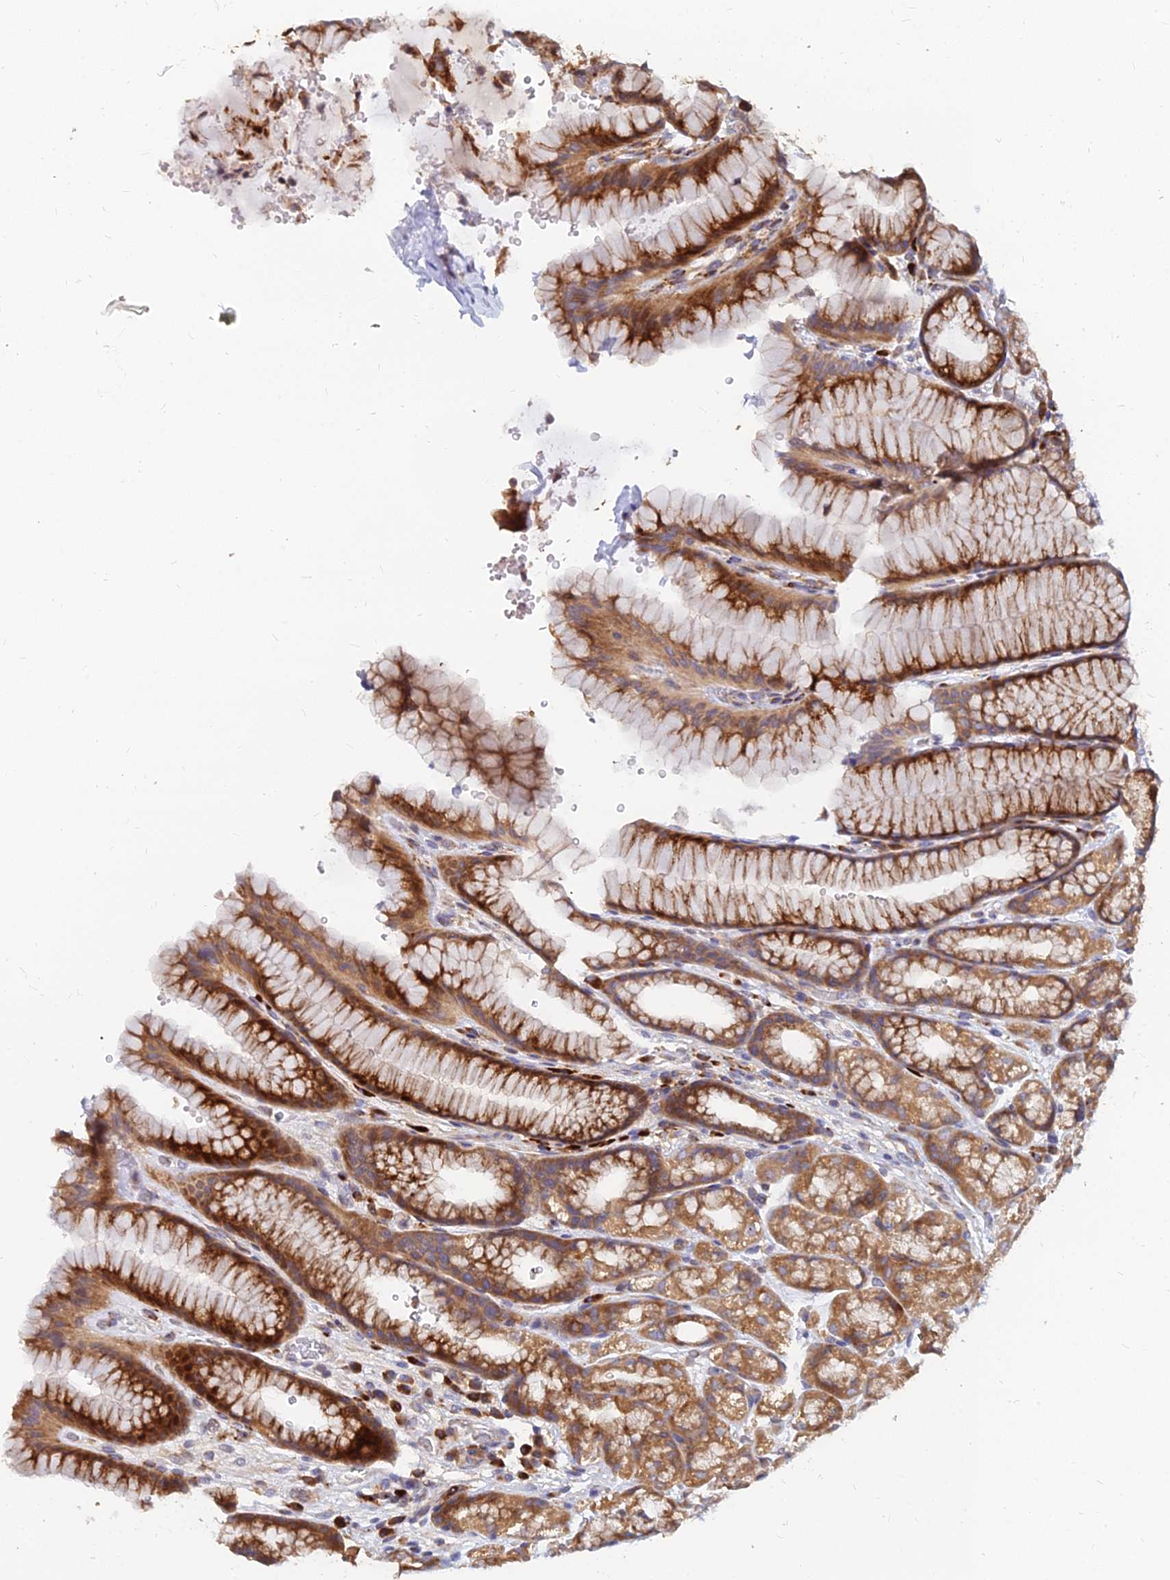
{"staining": {"intensity": "strong", "quantity": ">75%", "location": "cytoplasmic/membranous"}, "tissue": "stomach", "cell_type": "Glandular cells", "image_type": "normal", "snomed": [{"axis": "morphology", "description": "Normal tissue, NOS"}, {"axis": "morphology", "description": "Adenocarcinoma, NOS"}, {"axis": "topography", "description": "Stomach"}], "caption": "An IHC photomicrograph of benign tissue is shown. Protein staining in brown highlights strong cytoplasmic/membranous positivity in stomach within glandular cells.", "gene": "CCT6A", "patient": {"sex": "male", "age": 57}}